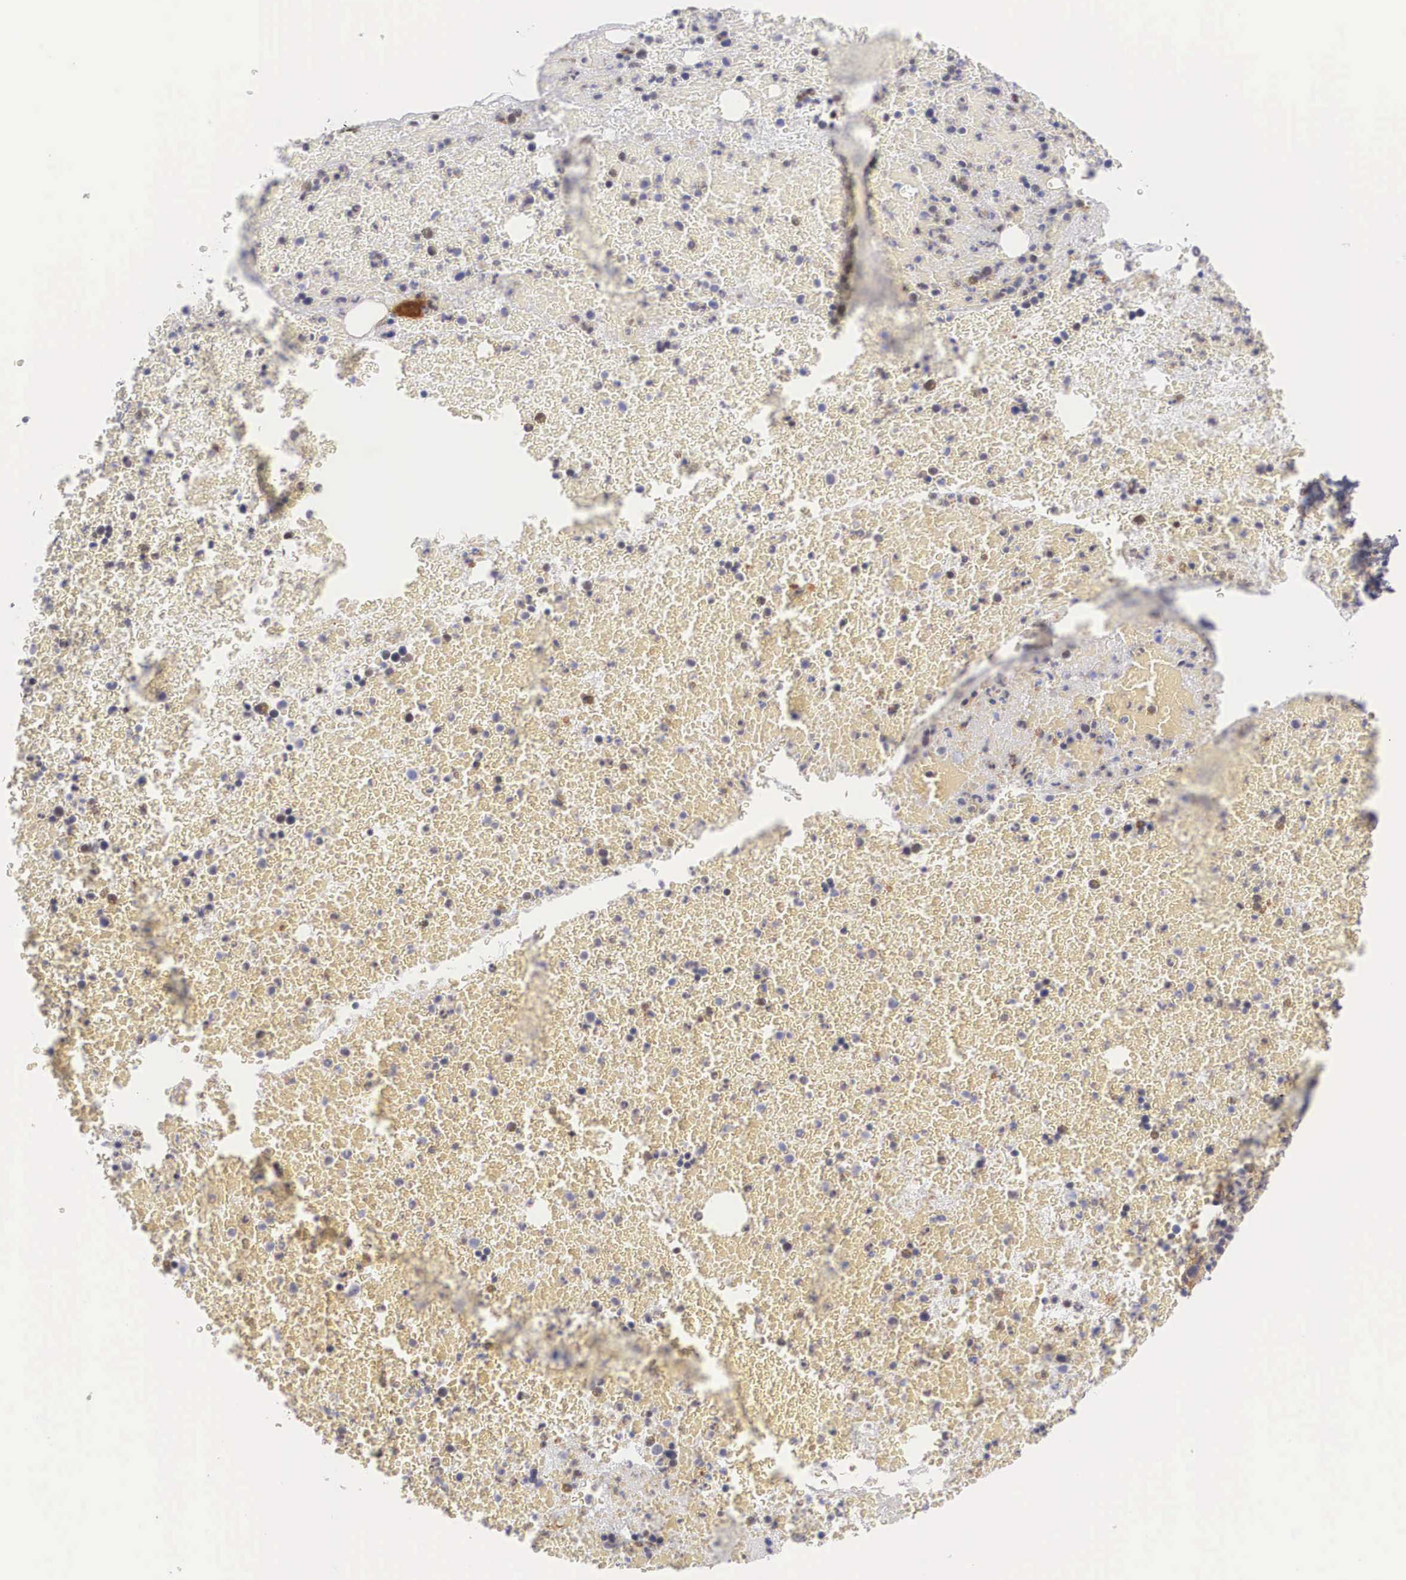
{"staining": {"intensity": "moderate", "quantity": "<25%", "location": "nuclear"}, "tissue": "bone marrow", "cell_type": "Hematopoietic cells", "image_type": "normal", "snomed": [{"axis": "morphology", "description": "Normal tissue, NOS"}, {"axis": "topography", "description": "Bone marrow"}], "caption": "Immunohistochemistry of unremarkable bone marrow reveals low levels of moderate nuclear expression in about <25% of hematopoietic cells. The staining was performed using DAB (3,3'-diaminobenzidine), with brown indicating positive protein expression. Nuclei are stained blue with hematoxylin.", "gene": "NR4A2", "patient": {"sex": "female", "age": 53}}